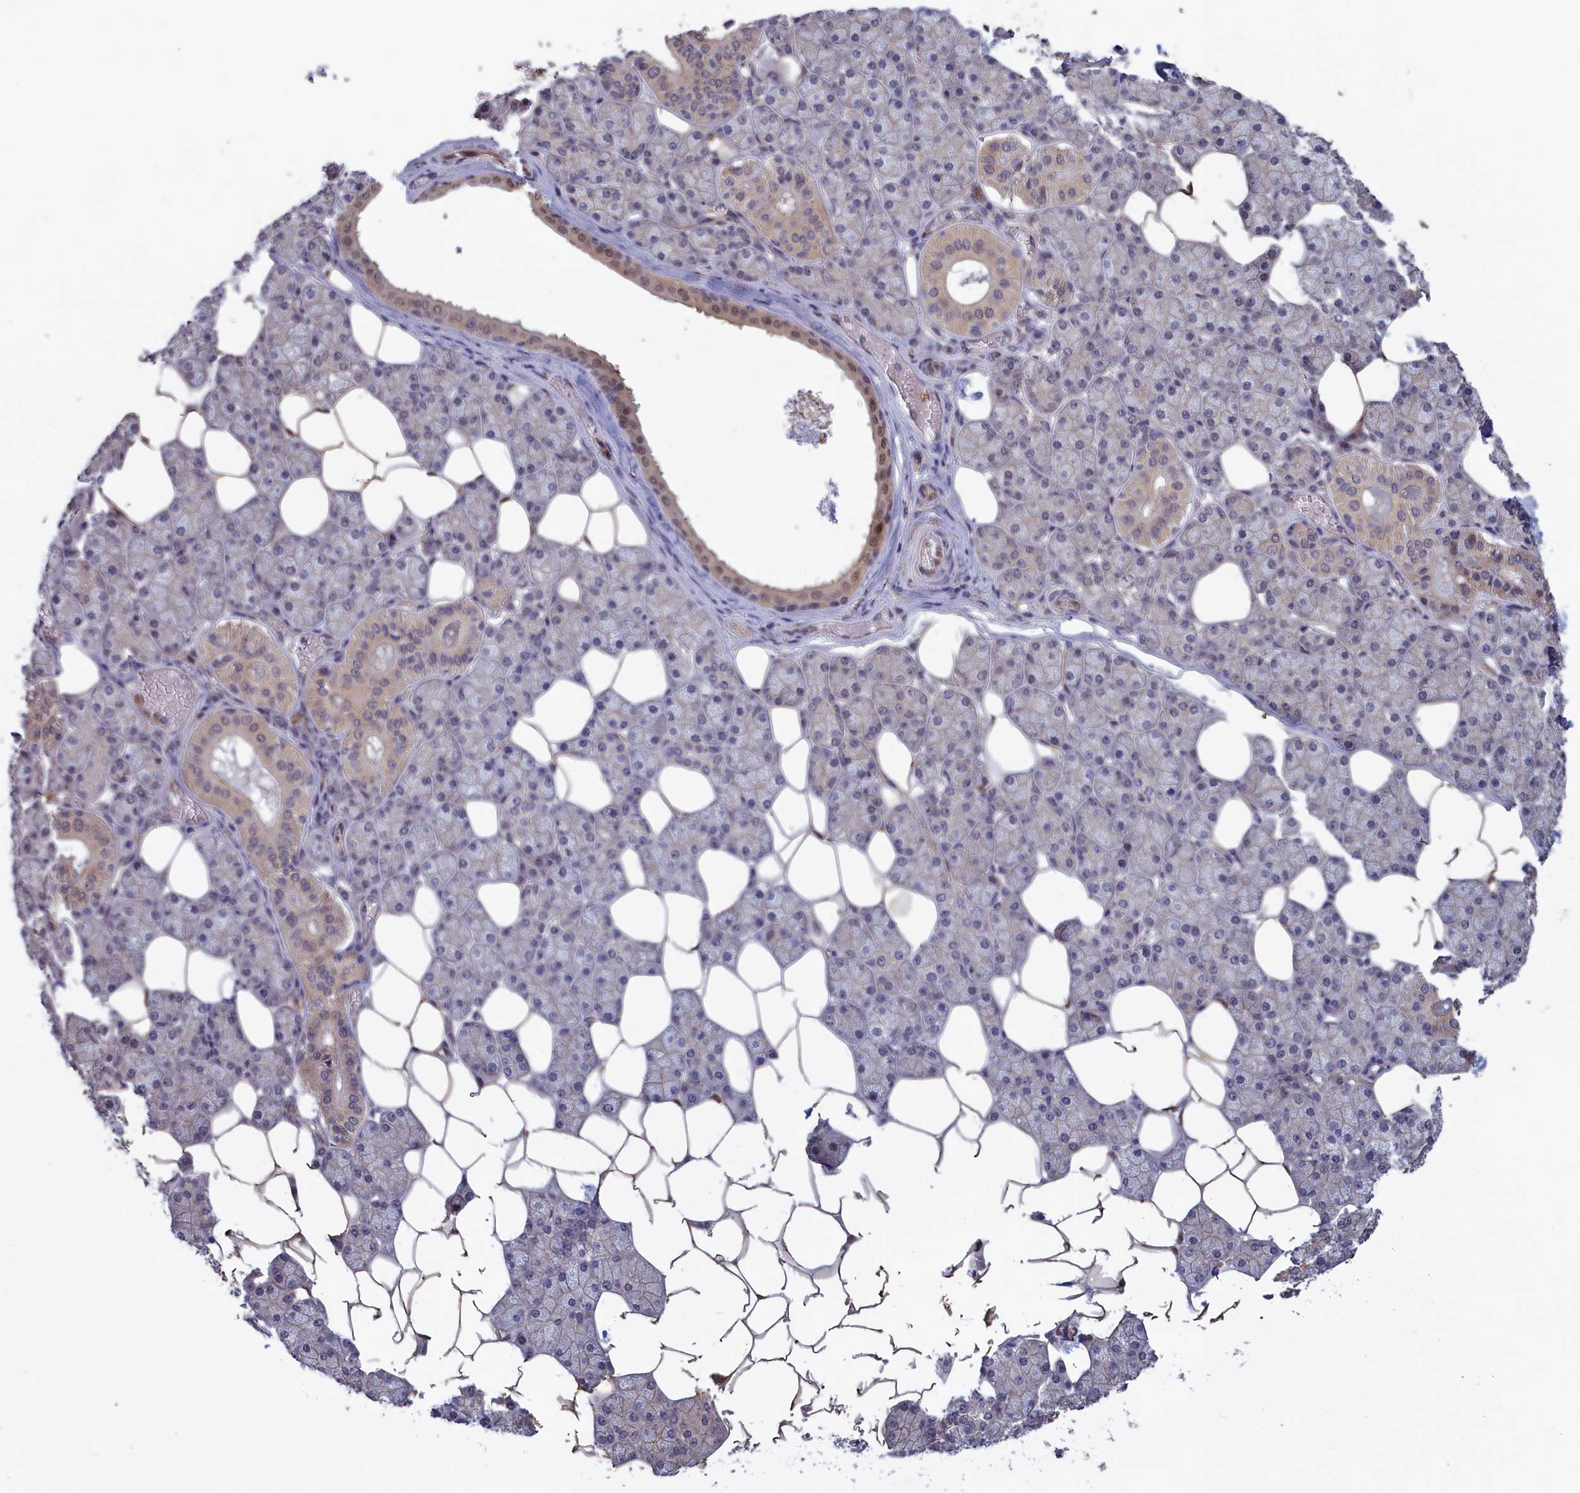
{"staining": {"intensity": "weak", "quantity": "25%-75%", "location": "cytoplasmic/membranous"}, "tissue": "salivary gland", "cell_type": "Glandular cells", "image_type": "normal", "snomed": [{"axis": "morphology", "description": "Normal tissue, NOS"}, {"axis": "topography", "description": "Salivary gland"}], "caption": "The immunohistochemical stain shows weak cytoplasmic/membranous positivity in glandular cells of normal salivary gland.", "gene": "PLP2", "patient": {"sex": "female", "age": 33}}